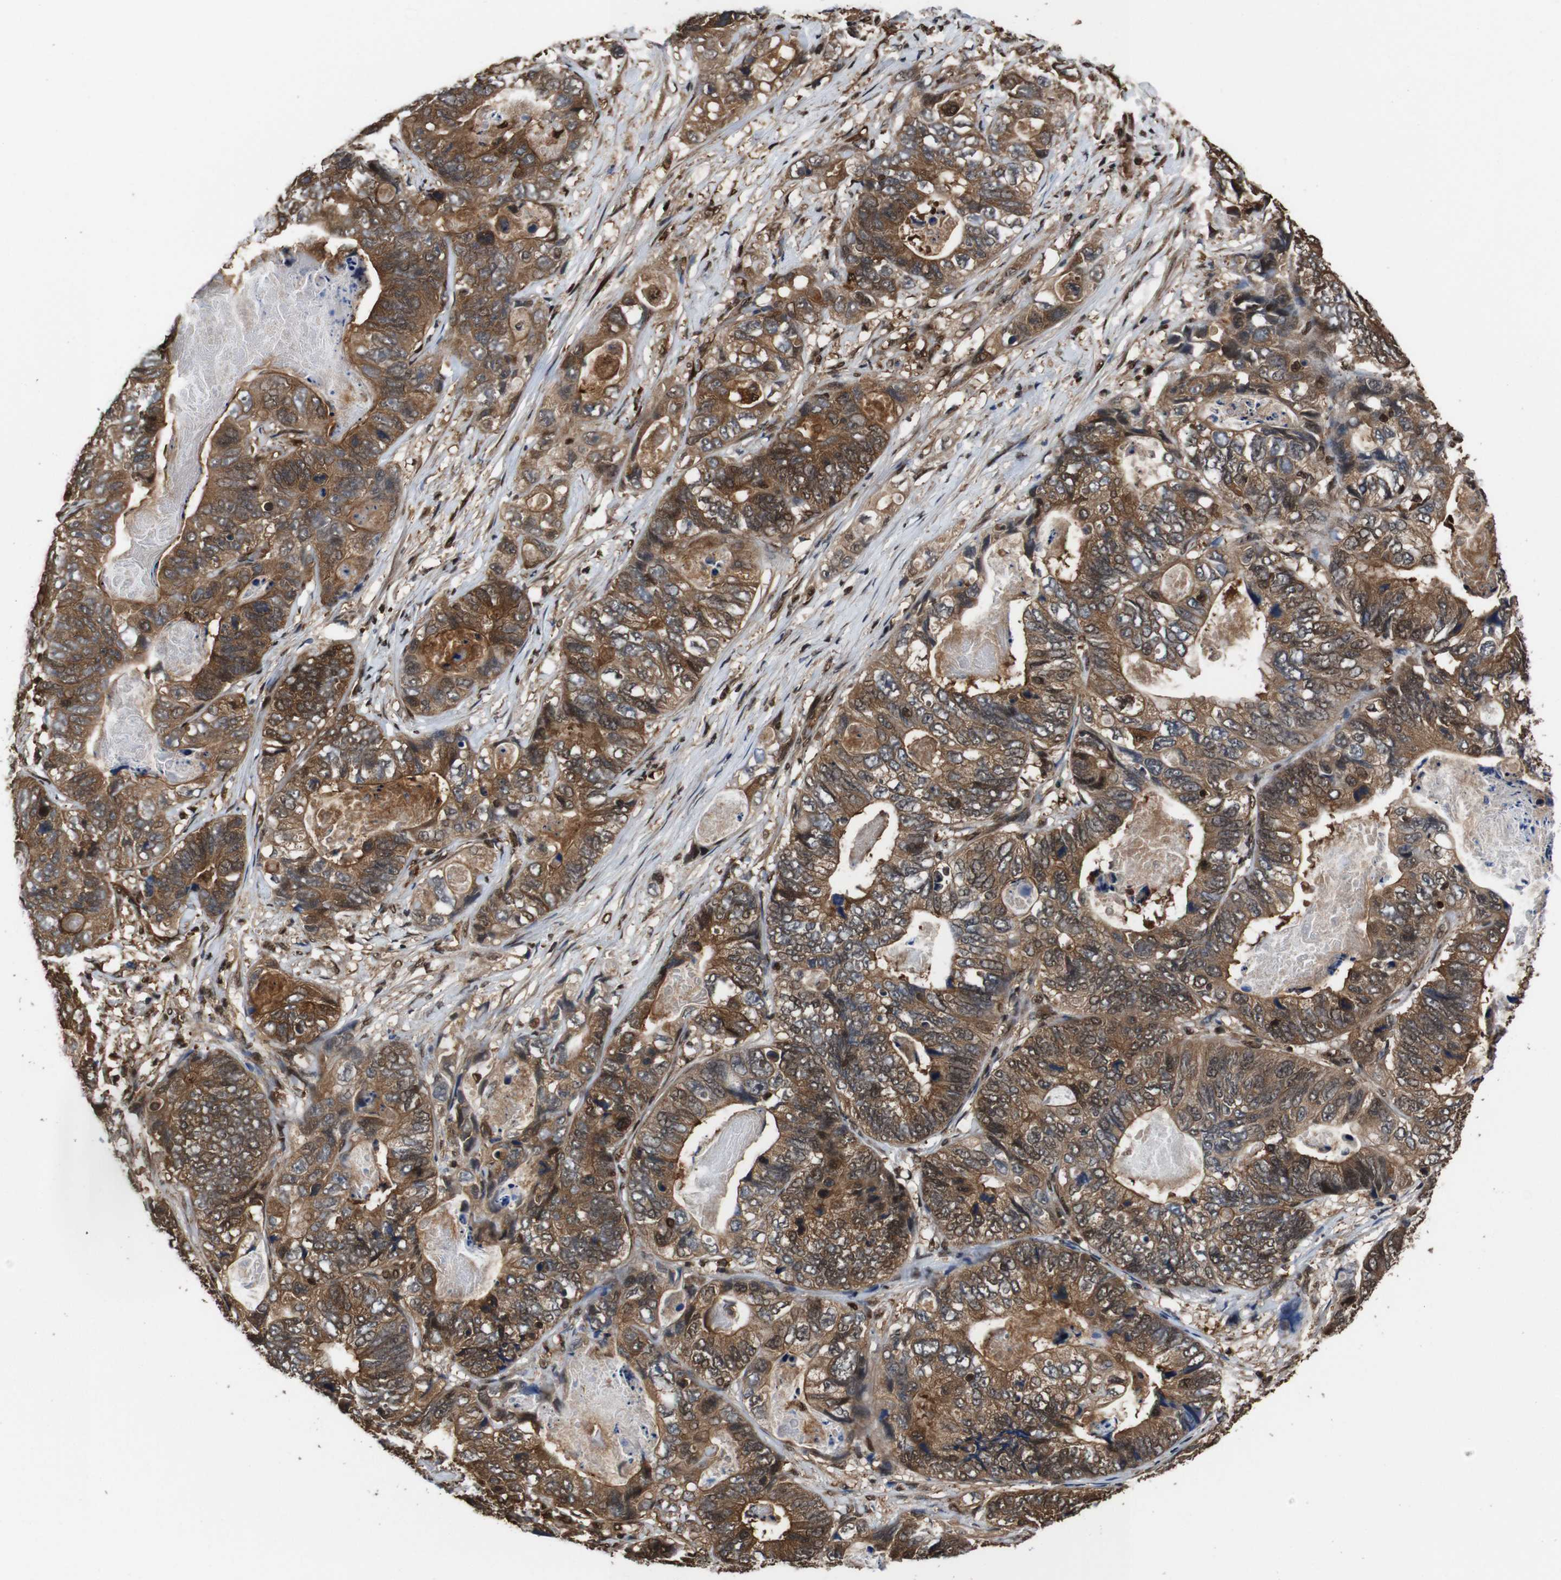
{"staining": {"intensity": "moderate", "quantity": ">75%", "location": "cytoplasmic/membranous"}, "tissue": "stomach cancer", "cell_type": "Tumor cells", "image_type": "cancer", "snomed": [{"axis": "morphology", "description": "Adenocarcinoma, NOS"}, {"axis": "topography", "description": "Stomach"}], "caption": "Protein staining demonstrates moderate cytoplasmic/membranous expression in about >75% of tumor cells in stomach adenocarcinoma.", "gene": "VCP", "patient": {"sex": "female", "age": 89}}